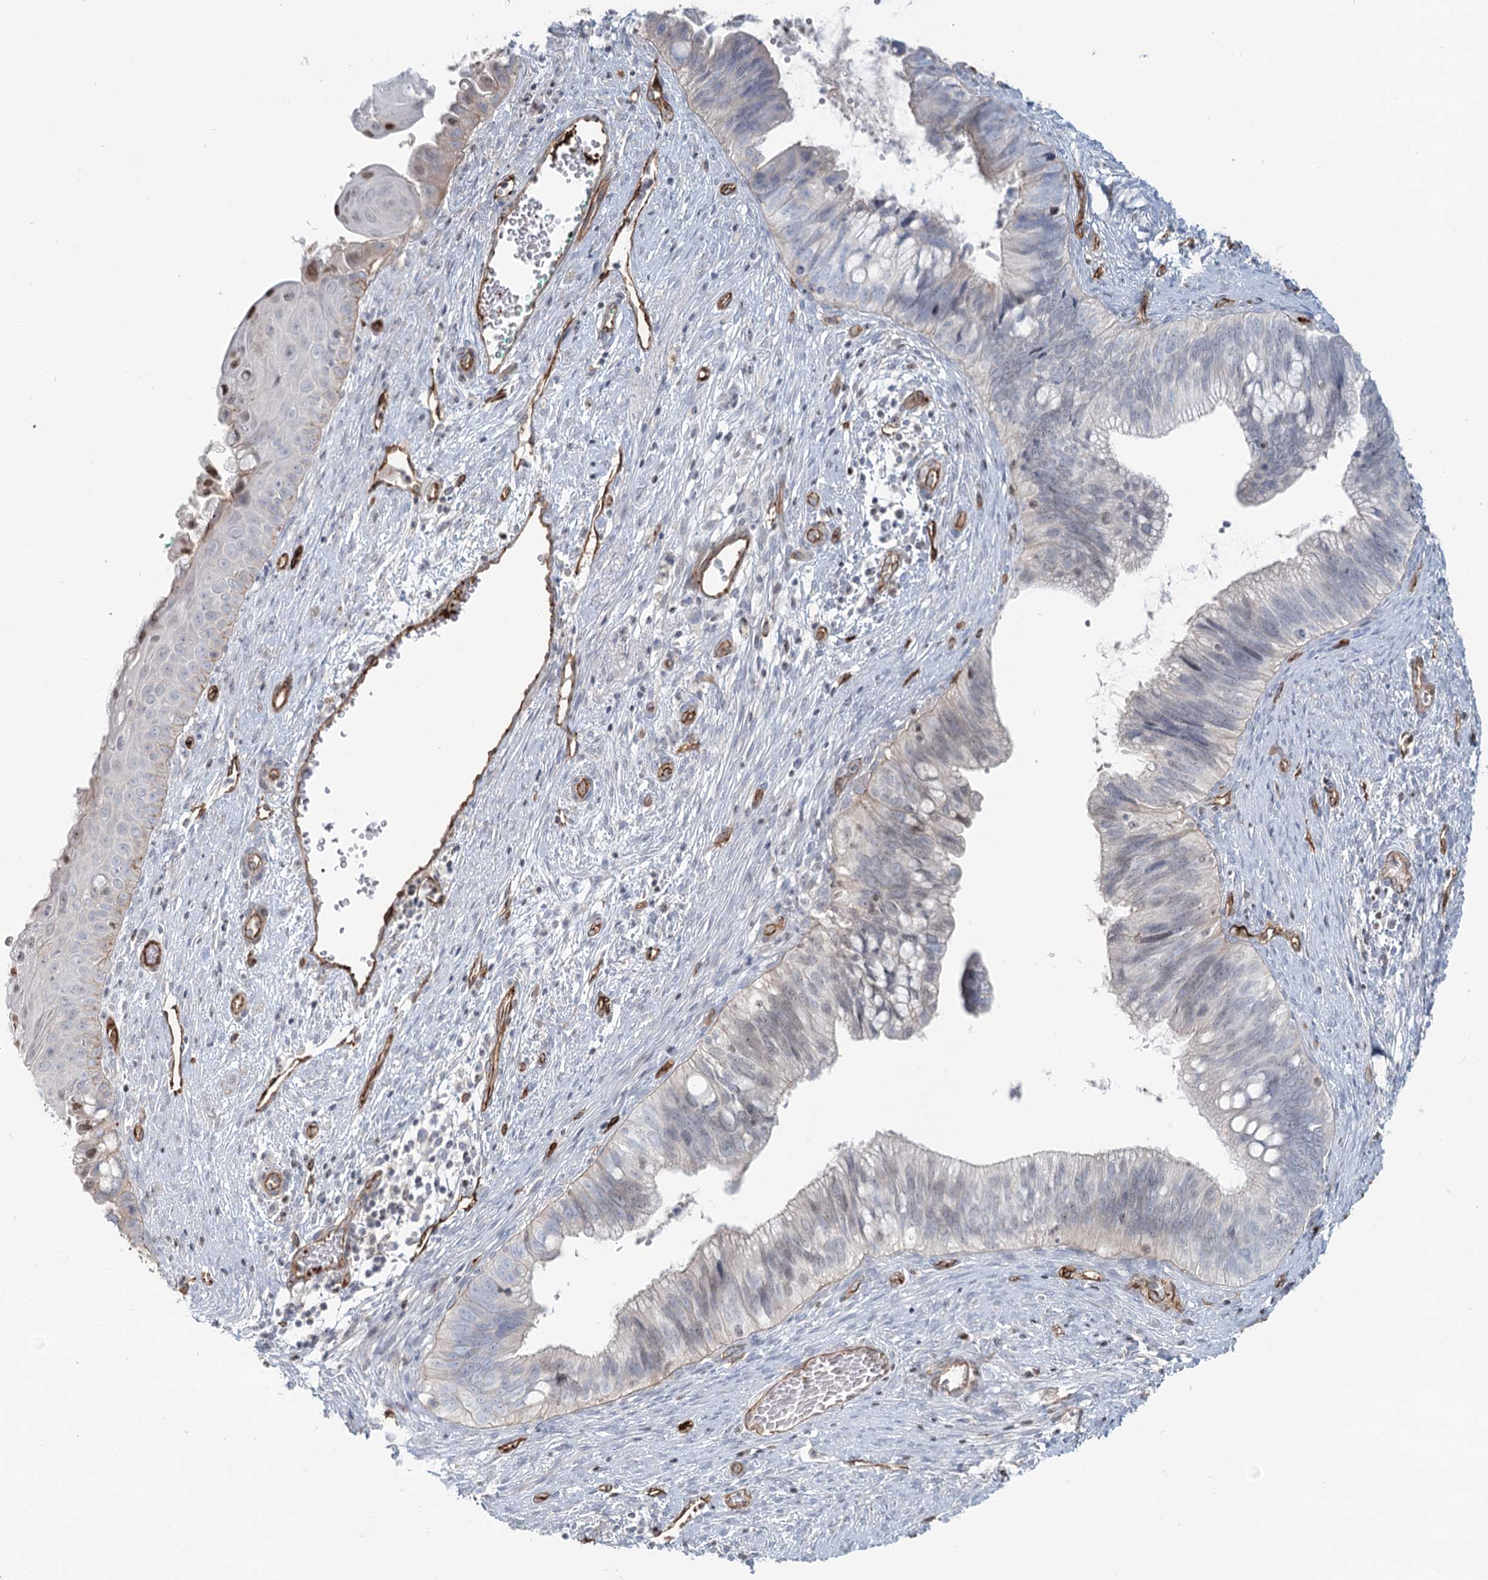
{"staining": {"intensity": "moderate", "quantity": "<25%", "location": "nuclear"}, "tissue": "cervical cancer", "cell_type": "Tumor cells", "image_type": "cancer", "snomed": [{"axis": "morphology", "description": "Adenocarcinoma, NOS"}, {"axis": "topography", "description": "Cervix"}], "caption": "Moderate nuclear positivity for a protein is identified in approximately <25% of tumor cells of cervical cancer using immunohistochemistry.", "gene": "ZFYVE28", "patient": {"sex": "female", "age": 42}}